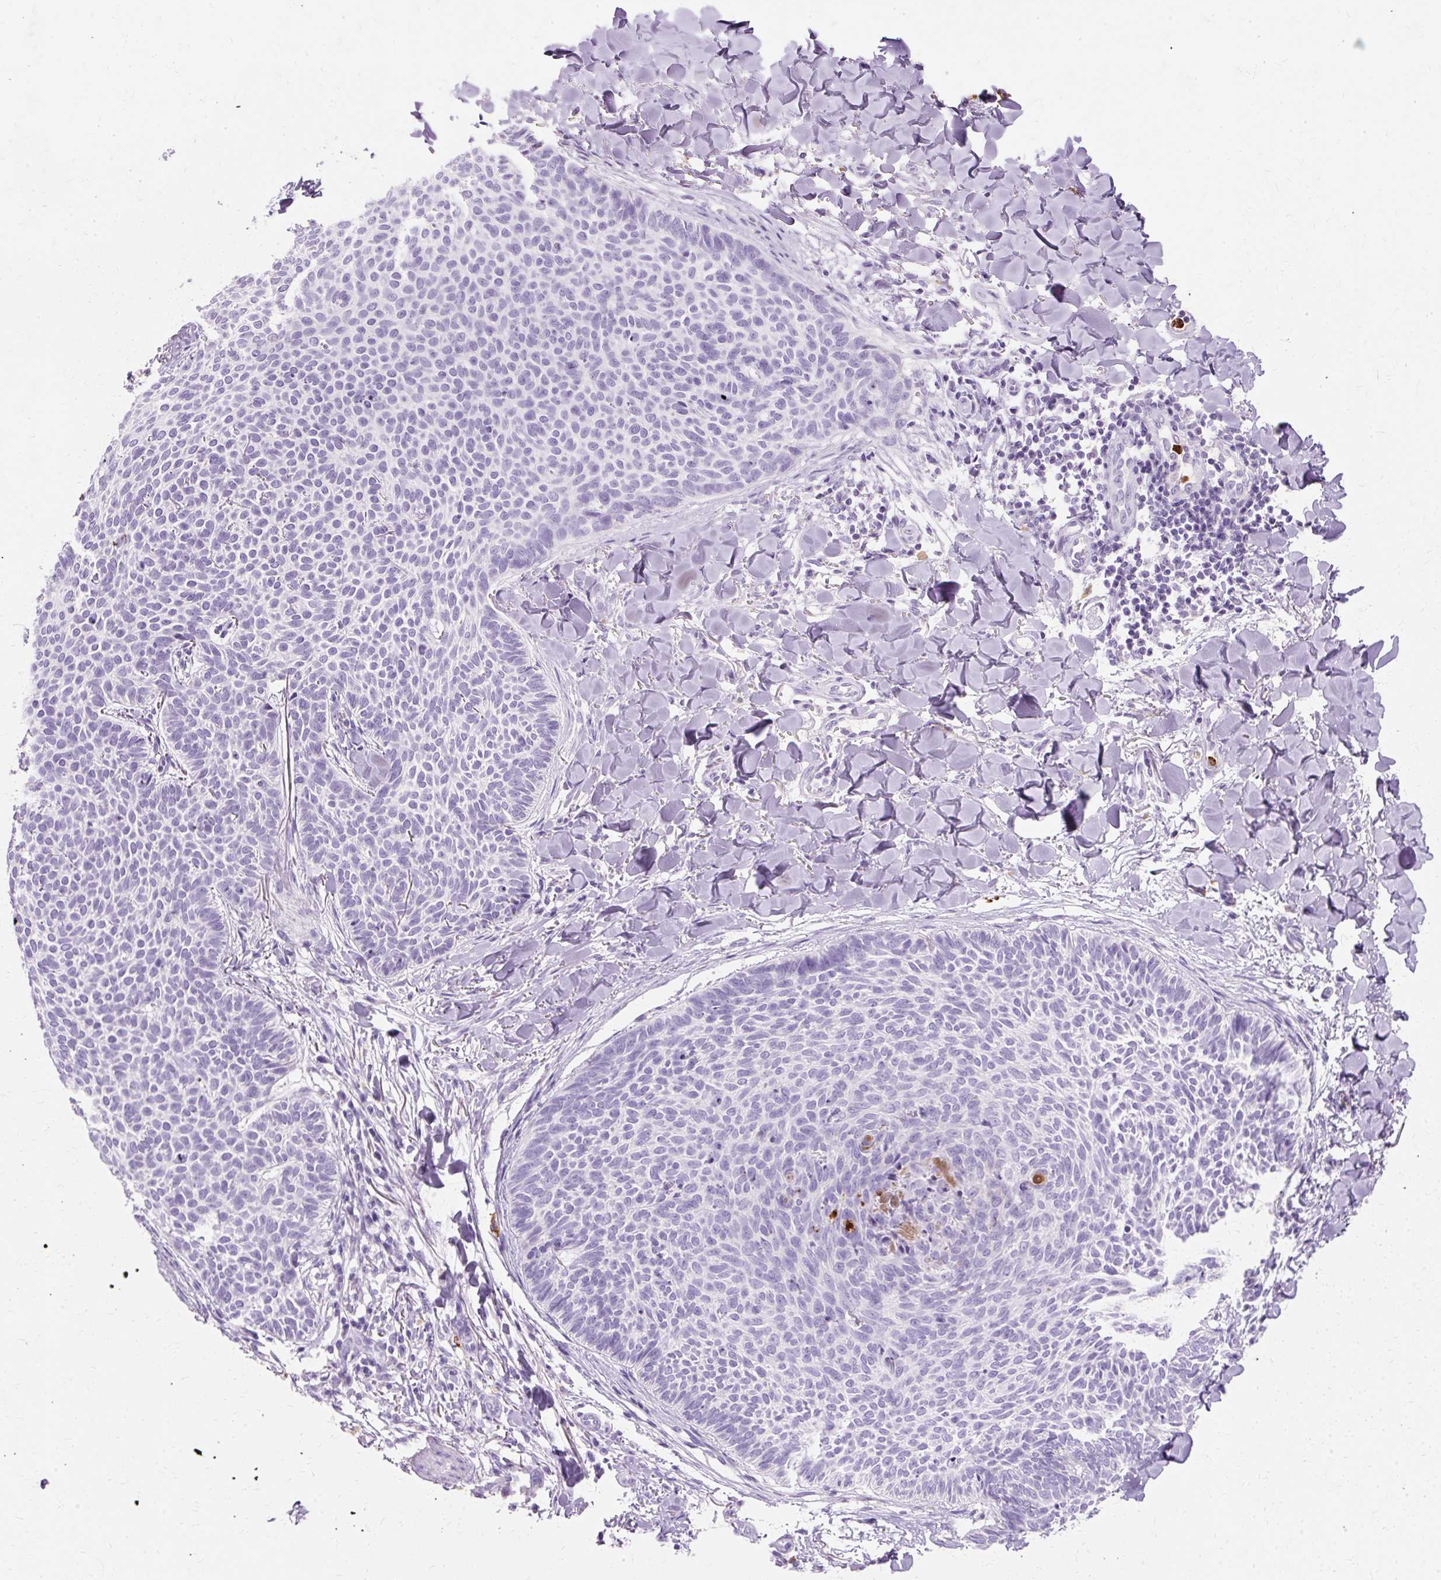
{"staining": {"intensity": "negative", "quantity": "none", "location": "none"}, "tissue": "skin cancer", "cell_type": "Tumor cells", "image_type": "cancer", "snomed": [{"axis": "morphology", "description": "Normal tissue, NOS"}, {"axis": "morphology", "description": "Basal cell carcinoma"}, {"axis": "topography", "description": "Skin"}], "caption": "Human skin cancer stained for a protein using immunohistochemistry displays no staining in tumor cells.", "gene": "DEFA1", "patient": {"sex": "male", "age": 50}}